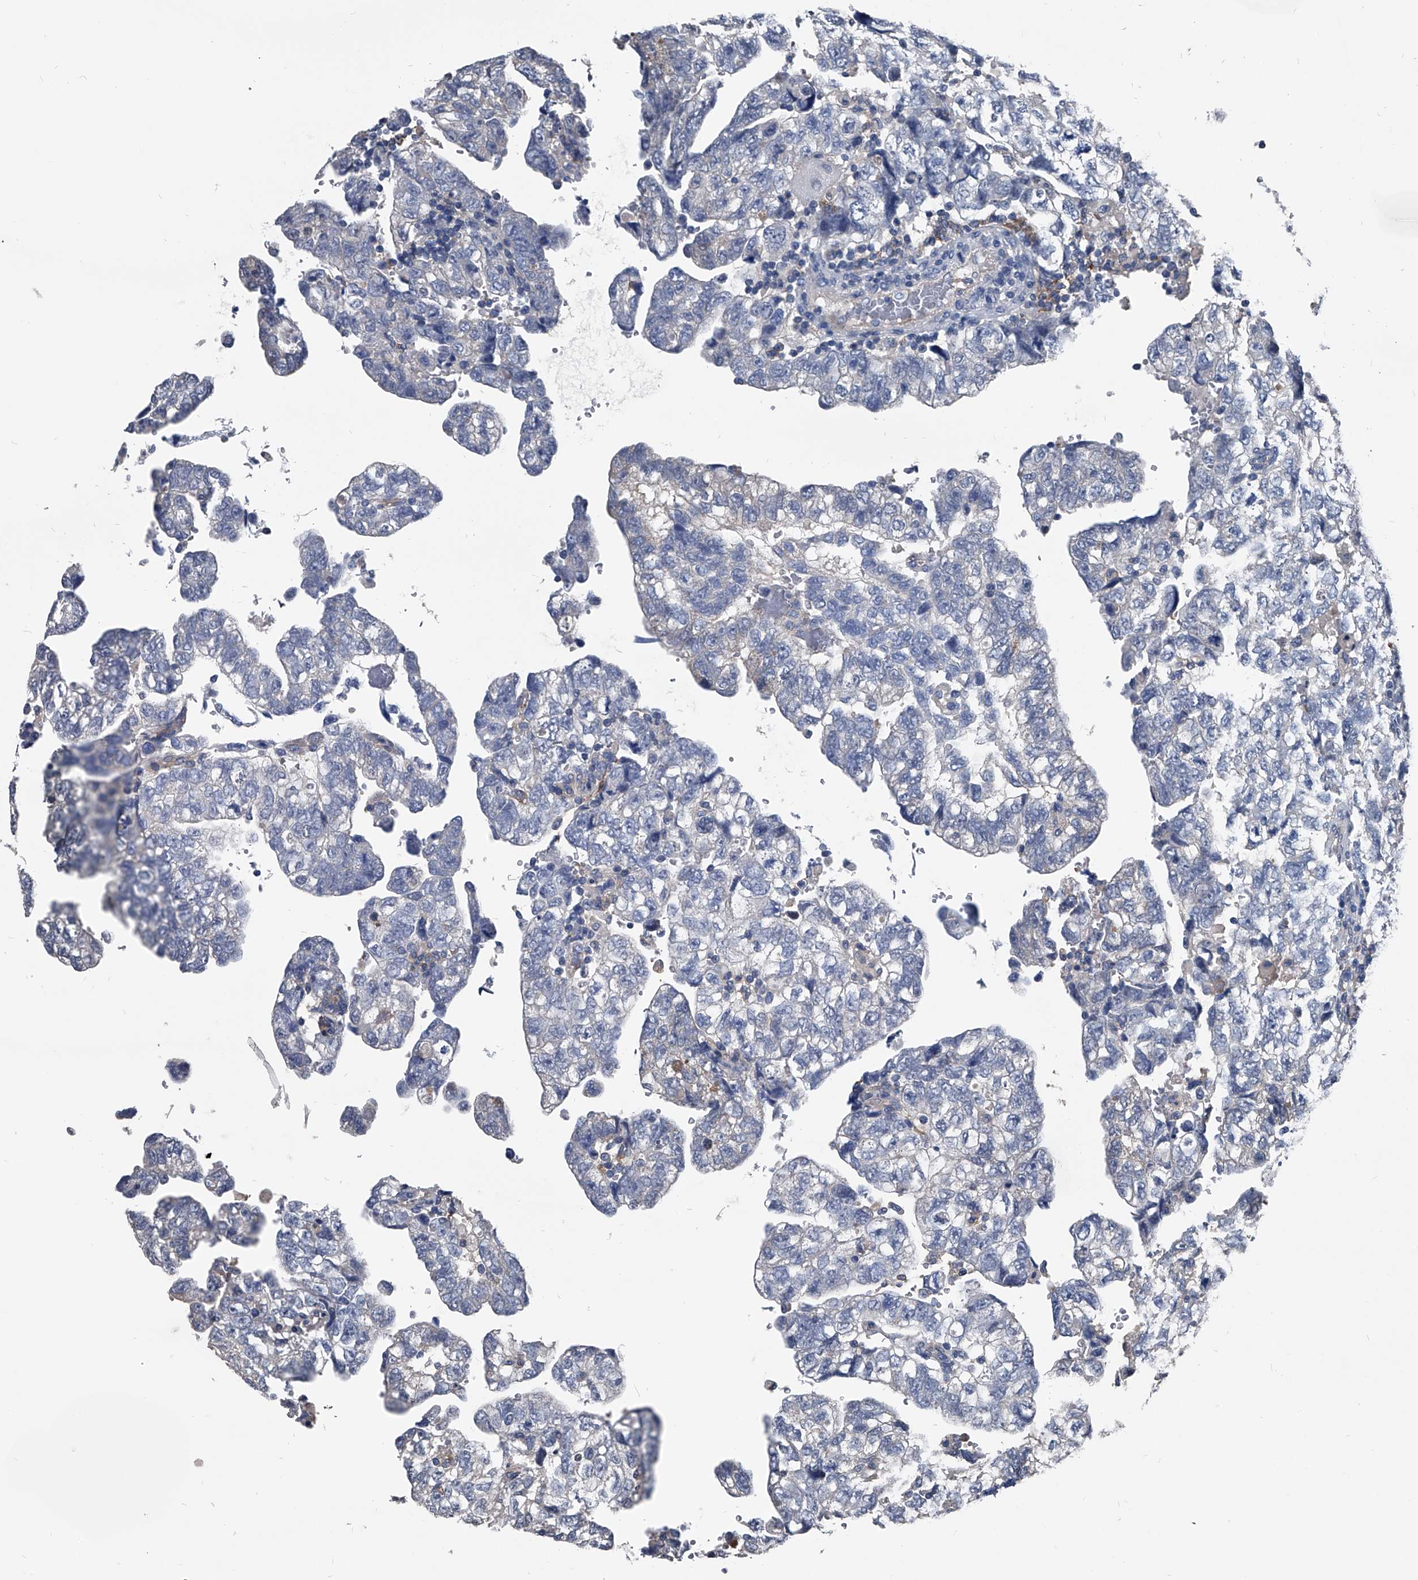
{"staining": {"intensity": "negative", "quantity": "none", "location": "none"}, "tissue": "testis cancer", "cell_type": "Tumor cells", "image_type": "cancer", "snomed": [{"axis": "morphology", "description": "Carcinoma, Embryonal, NOS"}, {"axis": "topography", "description": "Testis"}], "caption": "A high-resolution histopathology image shows immunohistochemistry staining of testis cancer, which reveals no significant expression in tumor cells. Brightfield microscopy of immunohistochemistry (IHC) stained with DAB (brown) and hematoxylin (blue), captured at high magnification.", "gene": "KIF13A", "patient": {"sex": "male", "age": 36}}